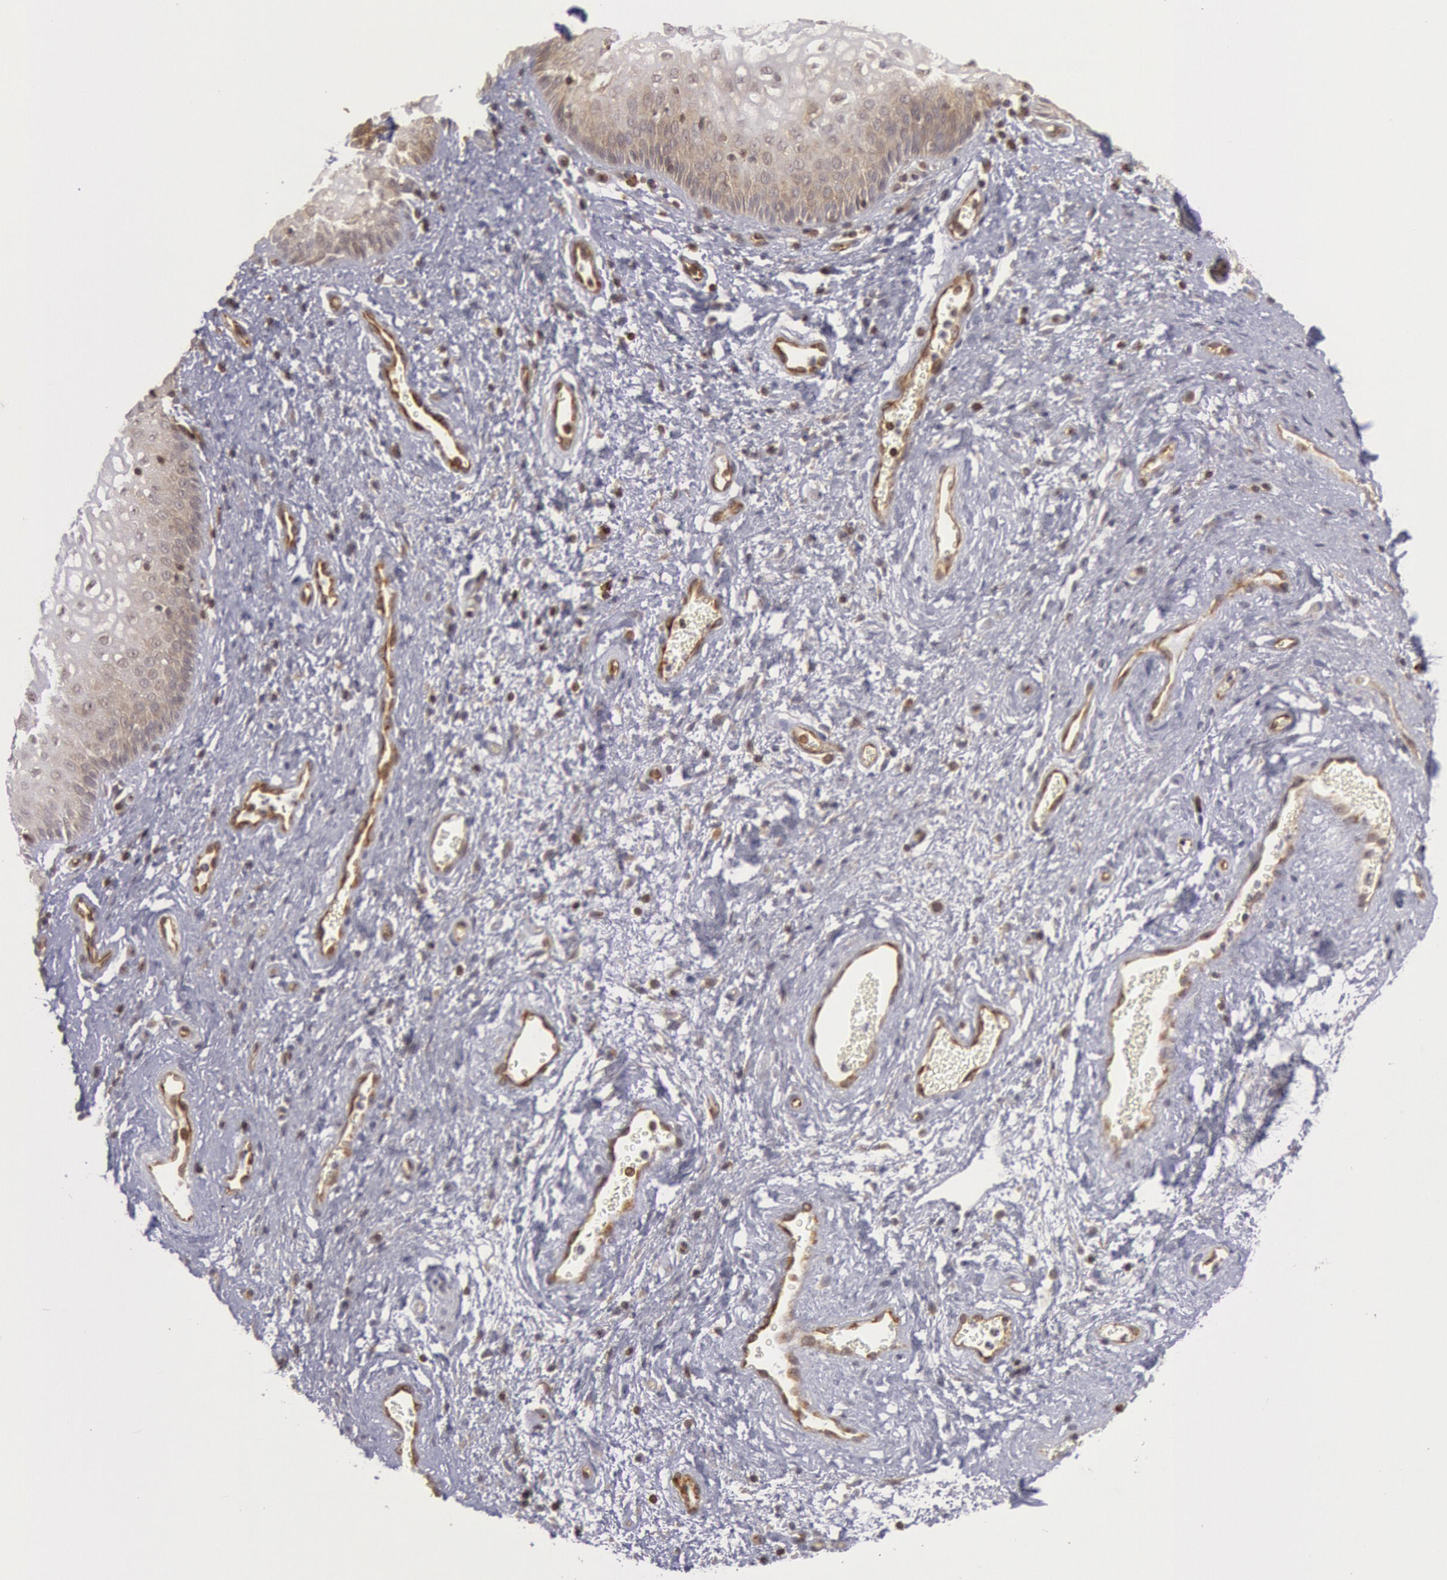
{"staining": {"intensity": "weak", "quantity": "<25%", "location": "cytoplasmic/membranous"}, "tissue": "vagina", "cell_type": "Squamous epithelial cells", "image_type": "normal", "snomed": [{"axis": "morphology", "description": "Normal tissue, NOS"}, {"axis": "topography", "description": "Vagina"}], "caption": "An immunohistochemistry histopathology image of normal vagina is shown. There is no staining in squamous epithelial cells of vagina.", "gene": "ENSG00000250264", "patient": {"sex": "female", "age": 34}}